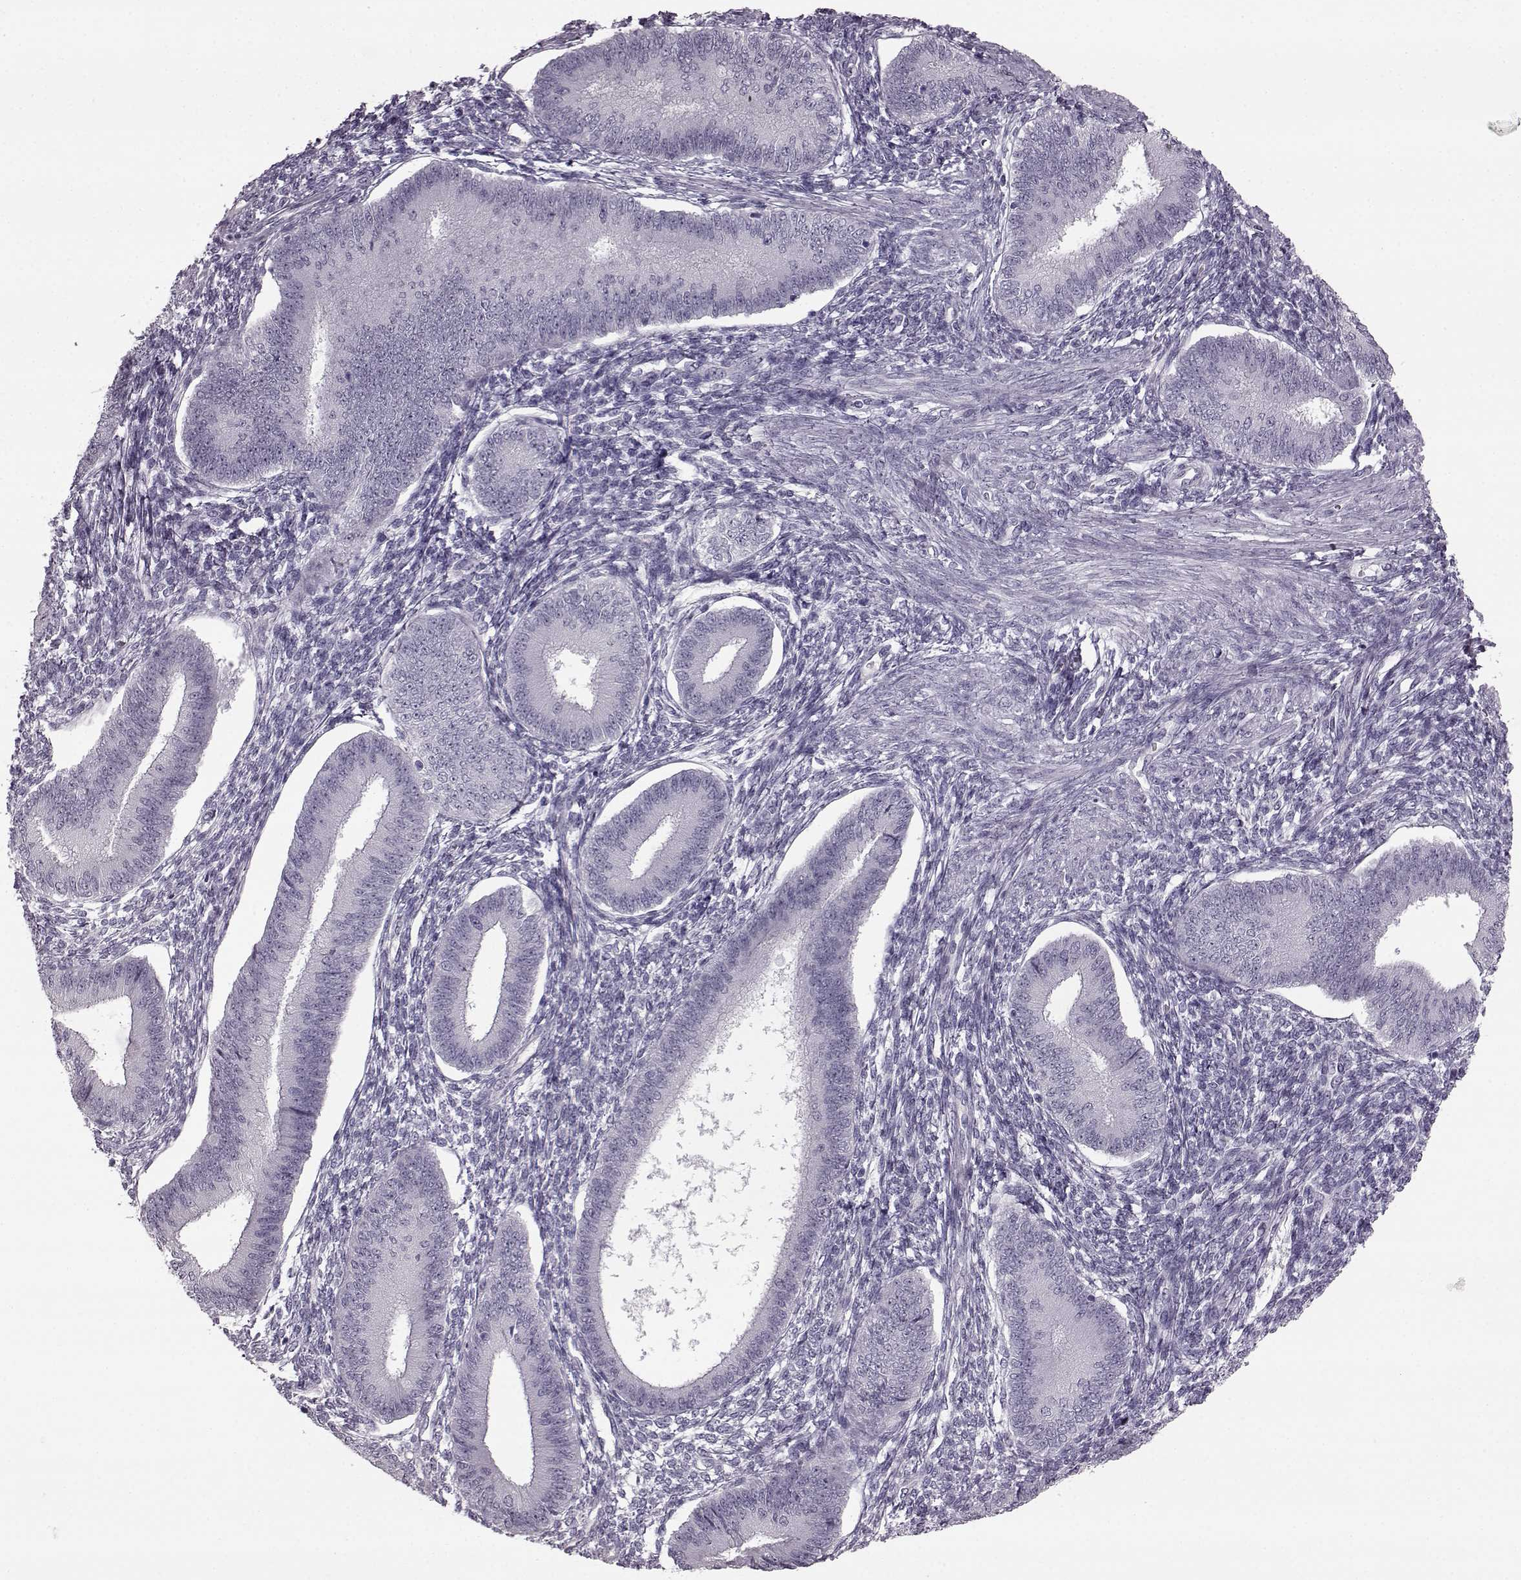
{"staining": {"intensity": "negative", "quantity": "none", "location": "none"}, "tissue": "endometrium", "cell_type": "Cells in endometrial stroma", "image_type": "normal", "snomed": [{"axis": "morphology", "description": "Normal tissue, NOS"}, {"axis": "topography", "description": "Endometrium"}], "caption": "DAB (3,3'-diaminobenzidine) immunohistochemical staining of unremarkable endometrium shows no significant staining in cells in endometrial stroma.", "gene": "PRPH2", "patient": {"sex": "female", "age": 39}}